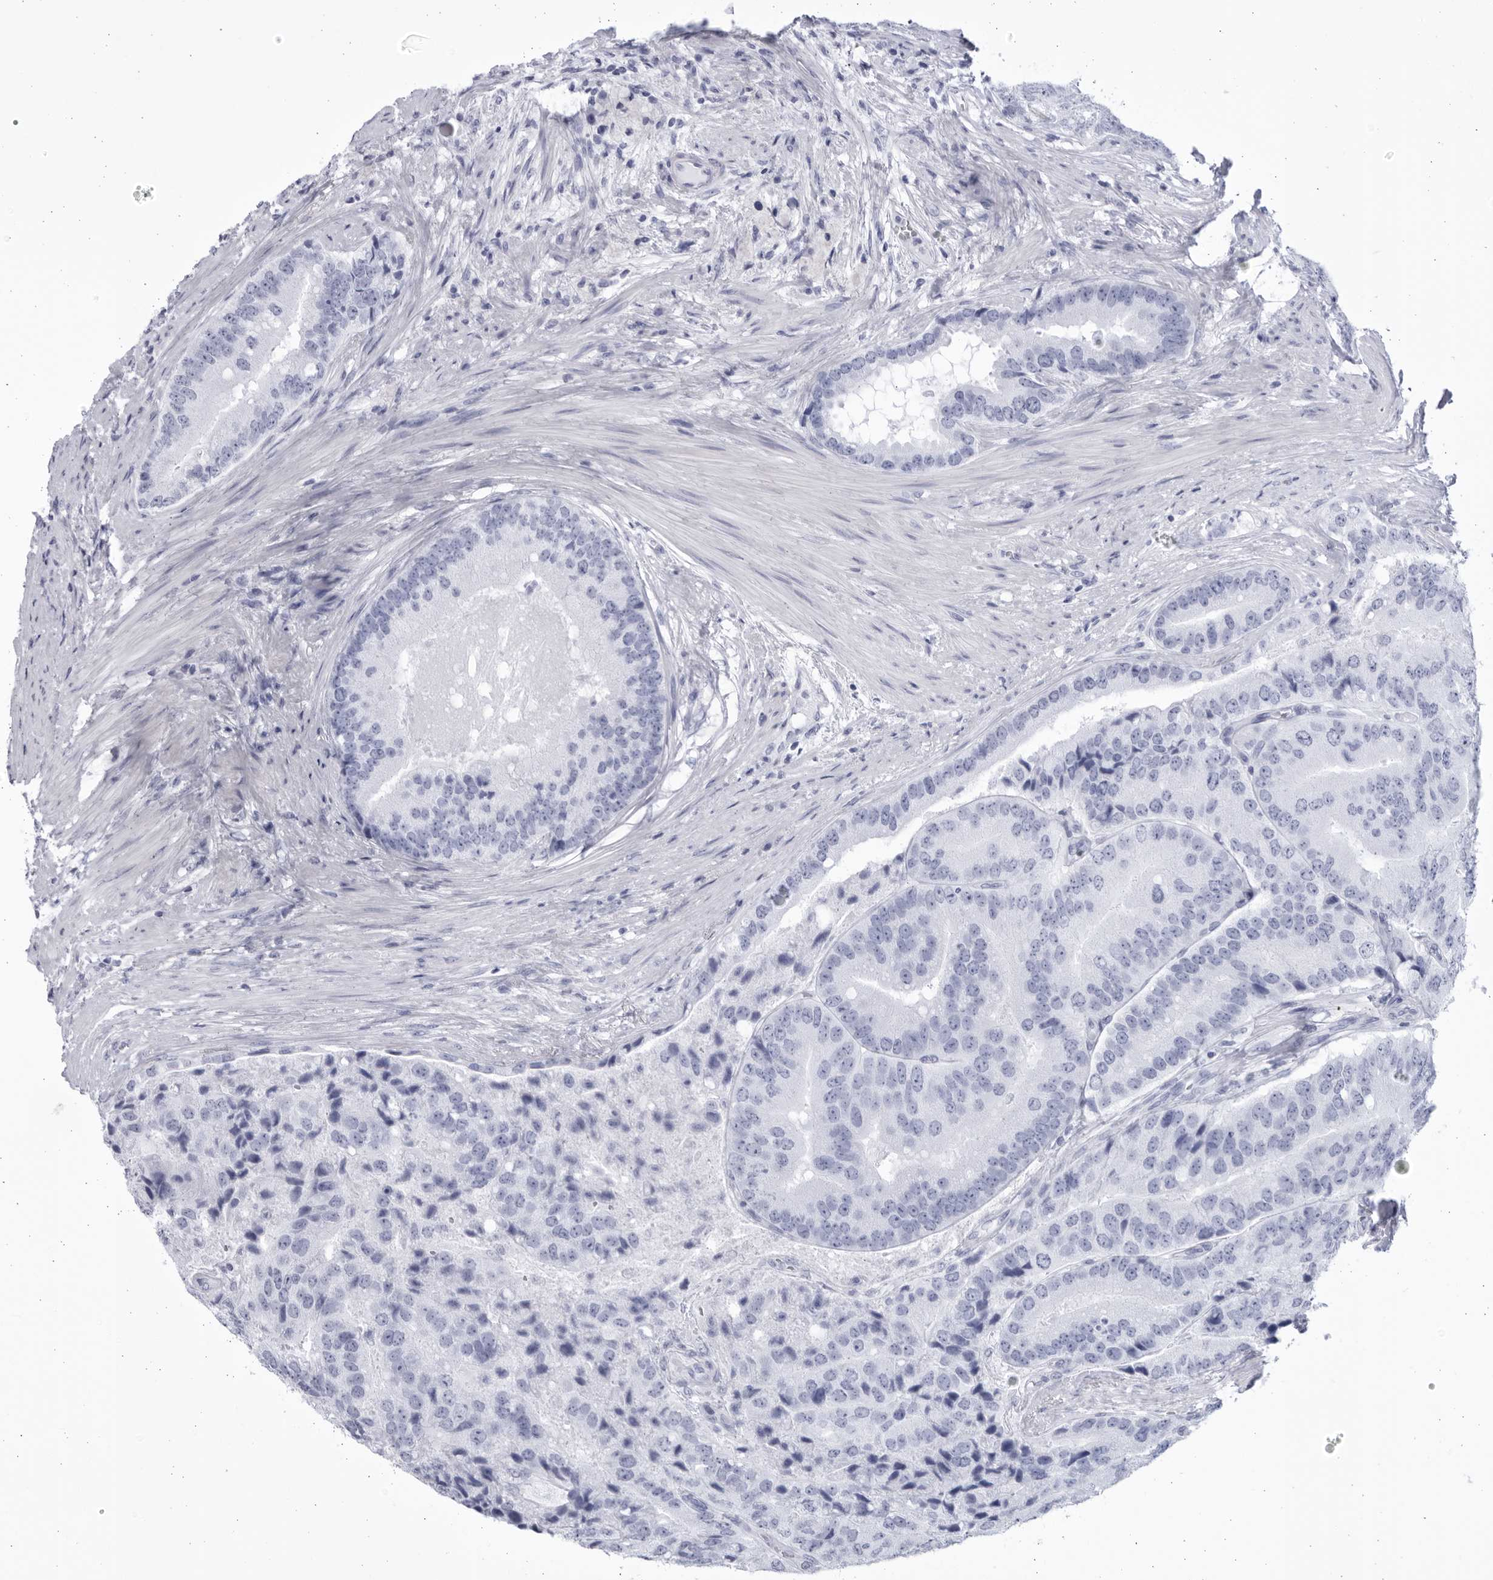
{"staining": {"intensity": "negative", "quantity": "none", "location": "none"}, "tissue": "prostate cancer", "cell_type": "Tumor cells", "image_type": "cancer", "snomed": [{"axis": "morphology", "description": "Adenocarcinoma, High grade"}, {"axis": "topography", "description": "Prostate"}], "caption": "High magnification brightfield microscopy of adenocarcinoma (high-grade) (prostate) stained with DAB (3,3'-diaminobenzidine) (brown) and counterstained with hematoxylin (blue): tumor cells show no significant staining.", "gene": "CCDC181", "patient": {"sex": "male", "age": 70}}